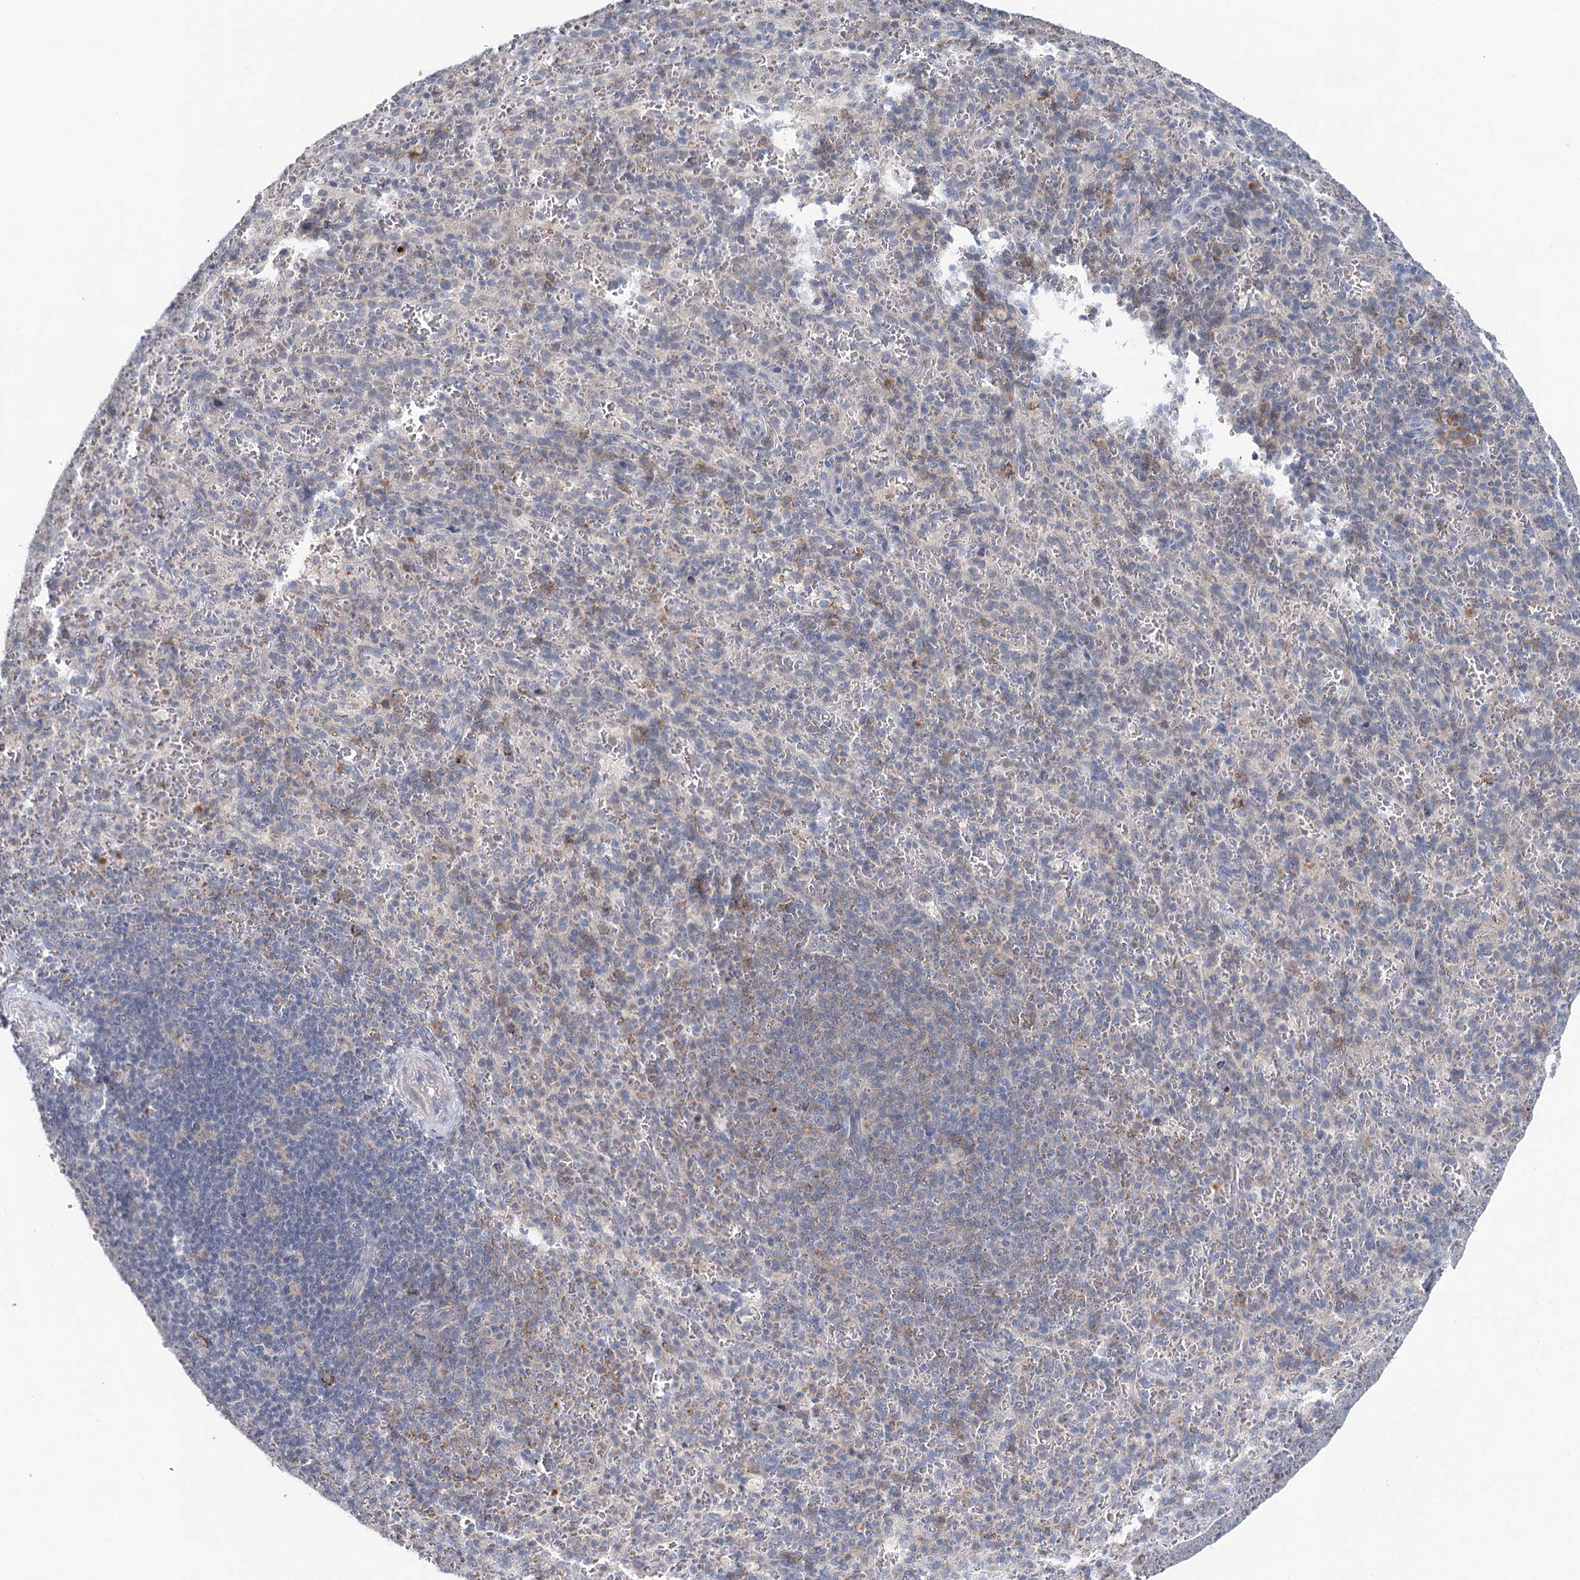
{"staining": {"intensity": "weak", "quantity": "<25%", "location": "cytoplasmic/membranous"}, "tissue": "spleen", "cell_type": "Cells in red pulp", "image_type": "normal", "snomed": [{"axis": "morphology", "description": "Normal tissue, NOS"}, {"axis": "topography", "description": "Spleen"}], "caption": "Photomicrograph shows no significant protein staining in cells in red pulp of benign spleen. (IHC, brightfield microscopy, high magnification).", "gene": "BLTP1", "patient": {"sex": "female", "age": 21}}